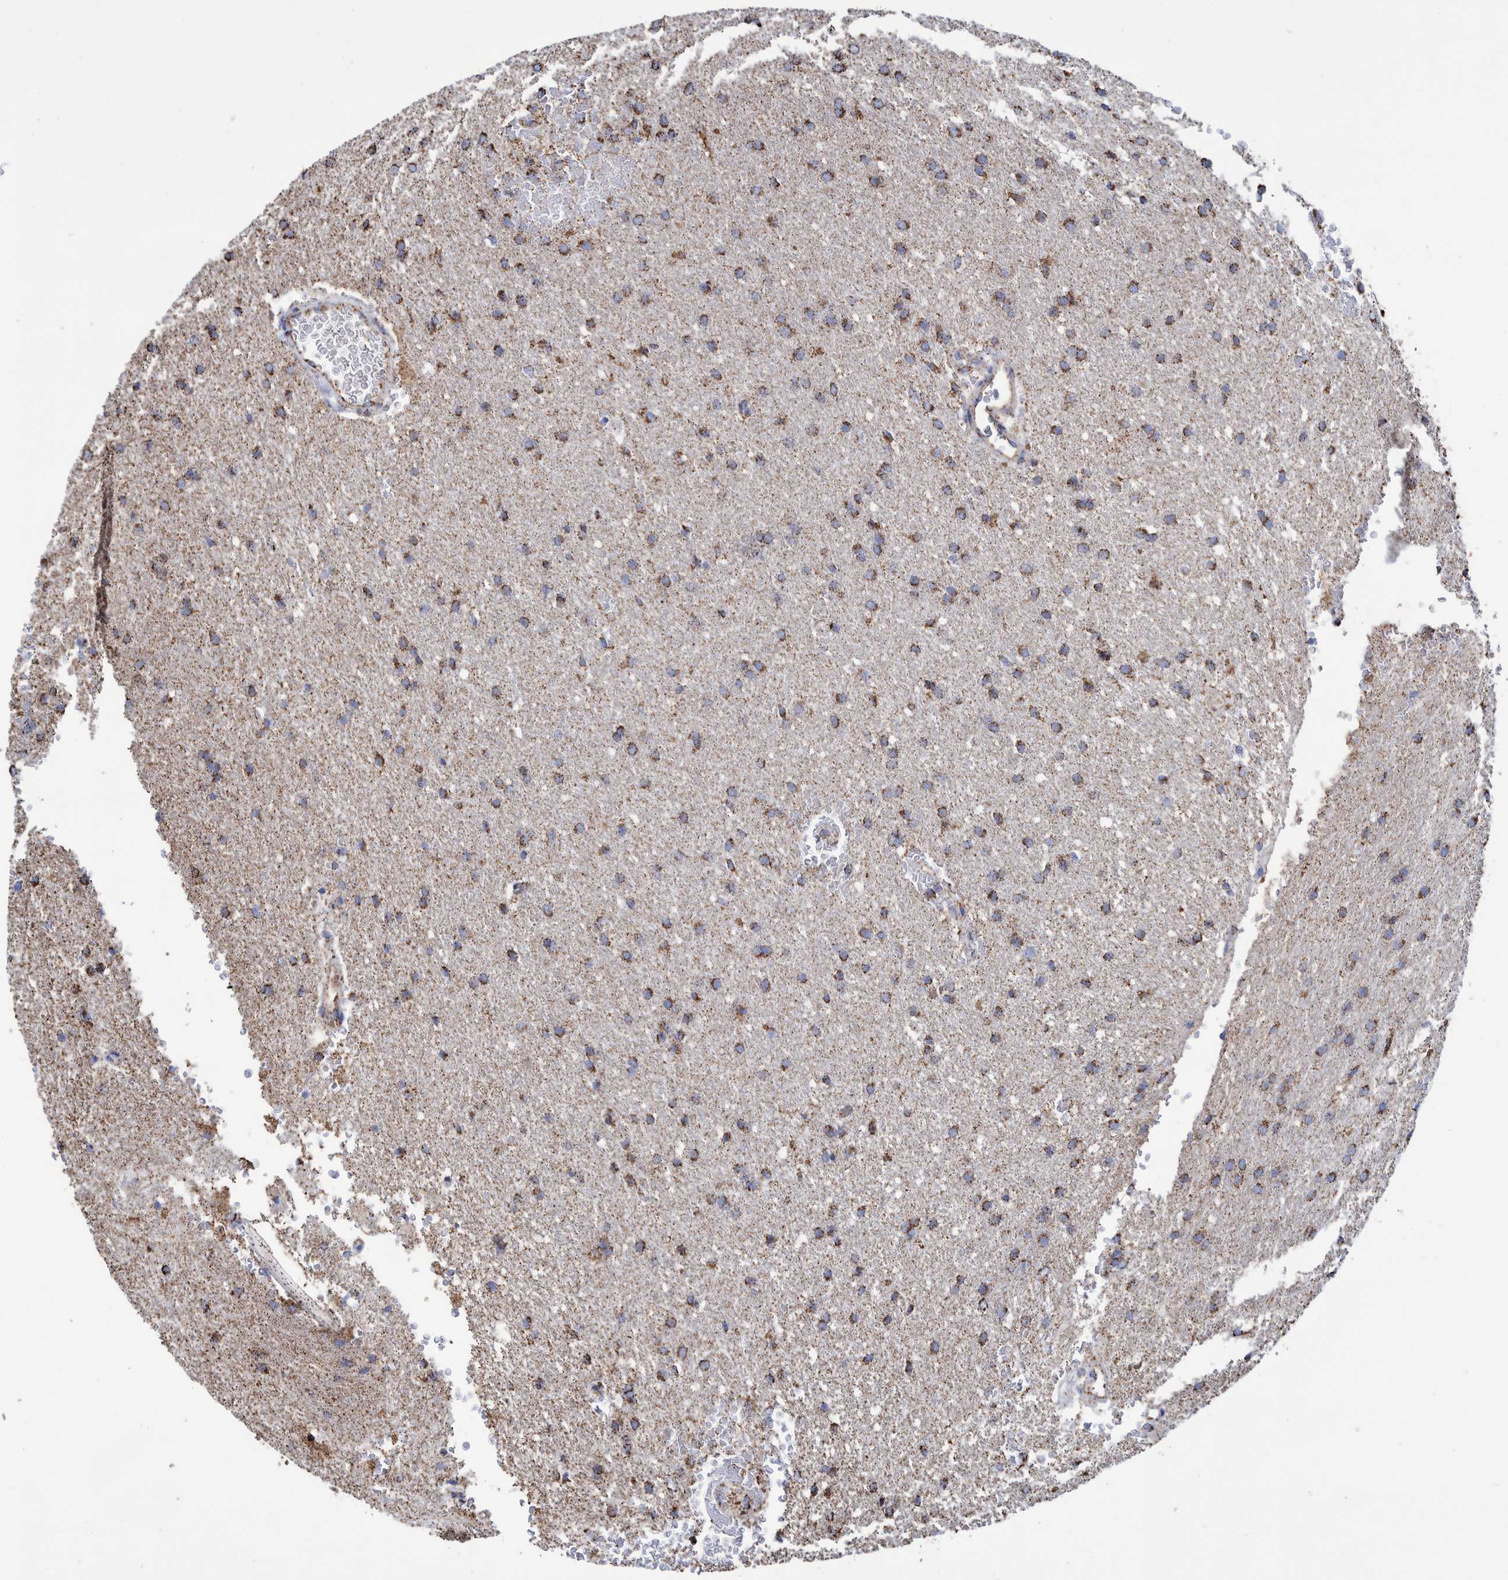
{"staining": {"intensity": "strong", "quantity": ">75%", "location": "cytoplasmic/membranous"}, "tissue": "glioma", "cell_type": "Tumor cells", "image_type": "cancer", "snomed": [{"axis": "morphology", "description": "Glioma, malignant, Low grade"}, {"axis": "topography", "description": "Brain"}], "caption": "IHC histopathology image of human malignant glioma (low-grade) stained for a protein (brown), which shows high levels of strong cytoplasmic/membranous positivity in approximately >75% of tumor cells.", "gene": "VPS26C", "patient": {"sex": "female", "age": 37}}